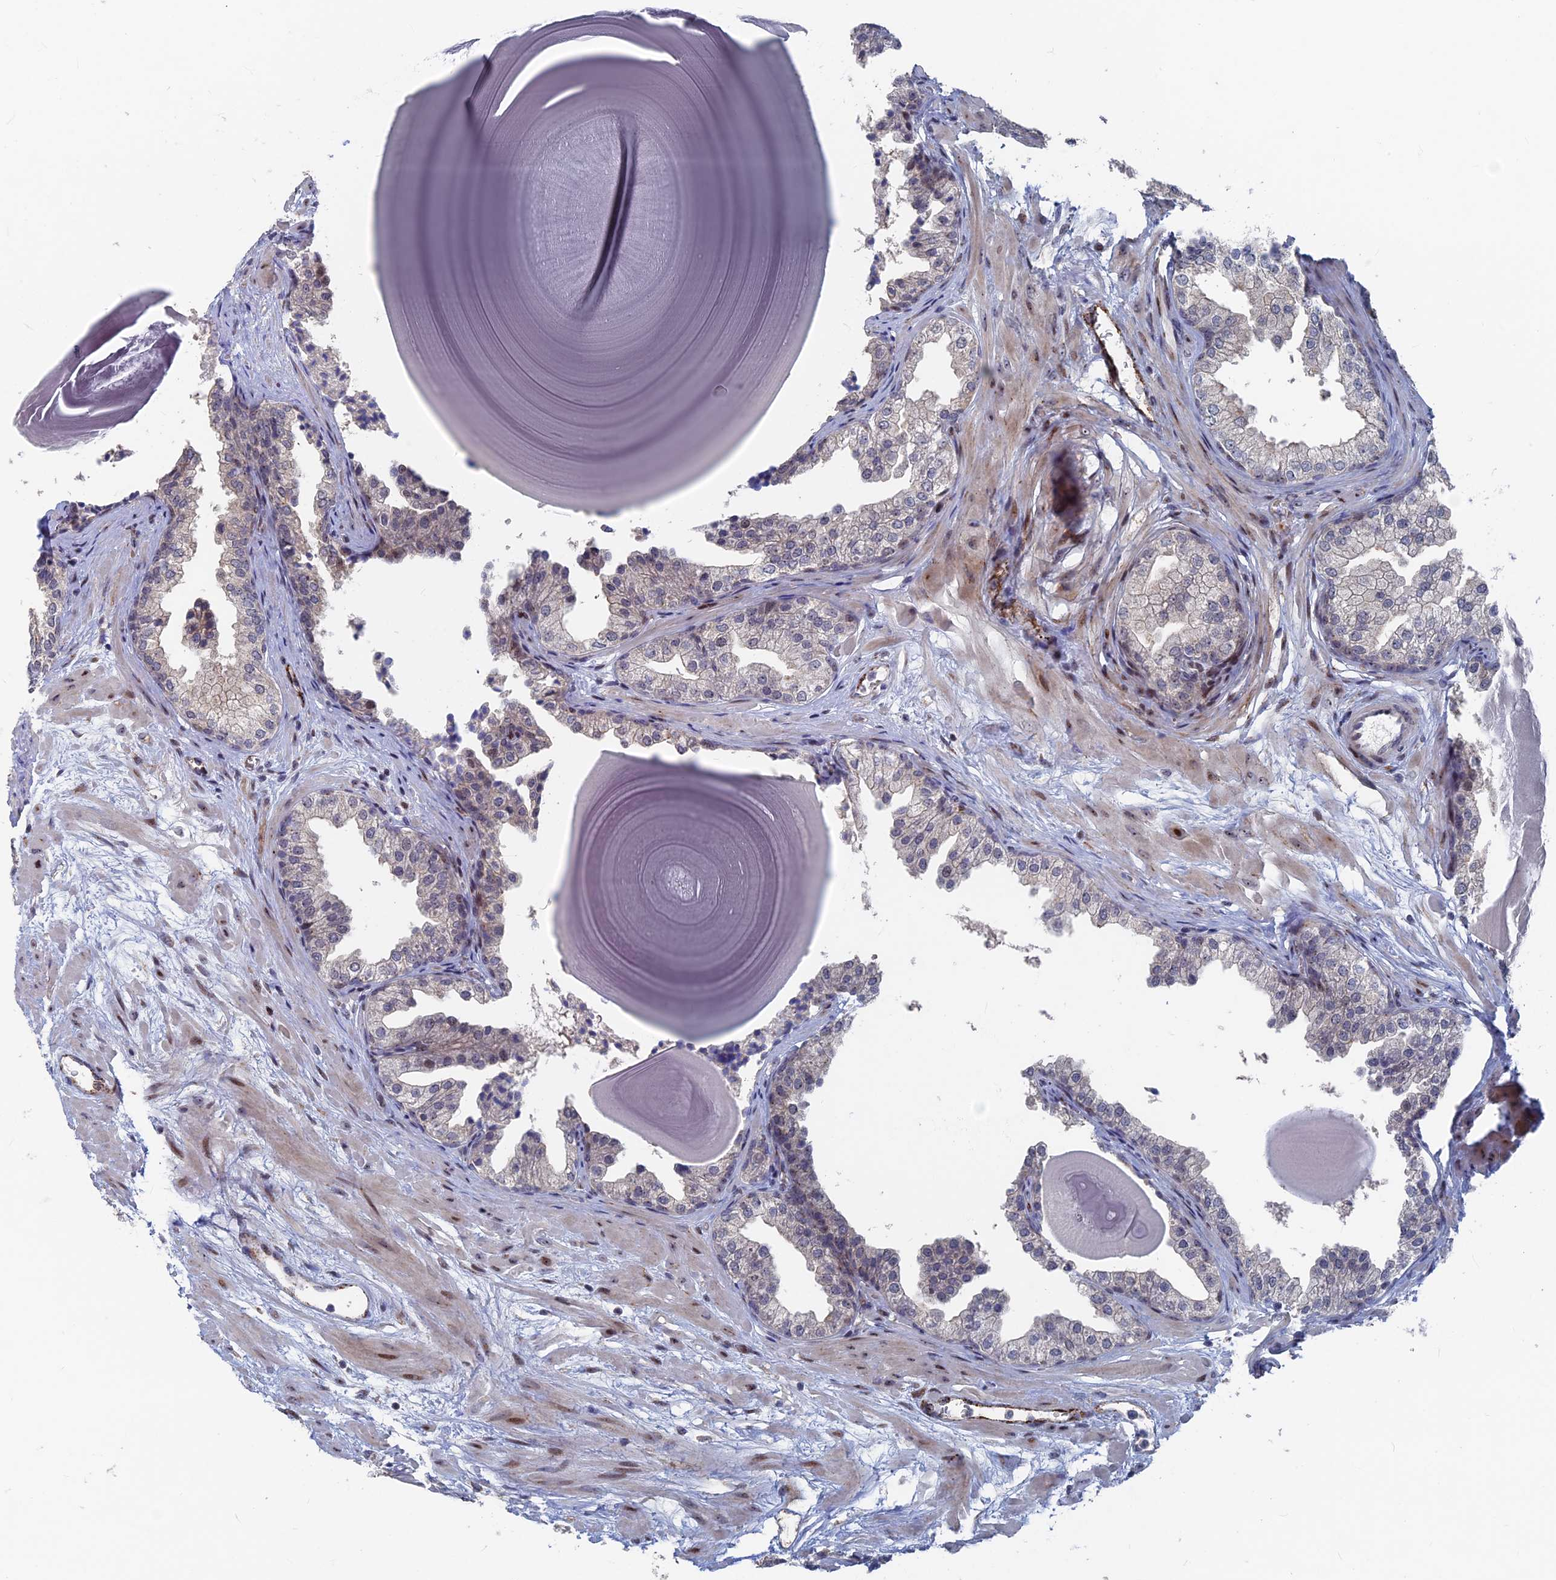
{"staining": {"intensity": "weak", "quantity": "<25%", "location": "cytoplasmic/membranous,nuclear"}, "tissue": "prostate", "cell_type": "Glandular cells", "image_type": "normal", "snomed": [{"axis": "morphology", "description": "Normal tissue, NOS"}, {"axis": "topography", "description": "Prostate"}], "caption": "Immunohistochemical staining of benign human prostate demonstrates no significant positivity in glandular cells.", "gene": "SH3D21", "patient": {"sex": "male", "age": 48}}